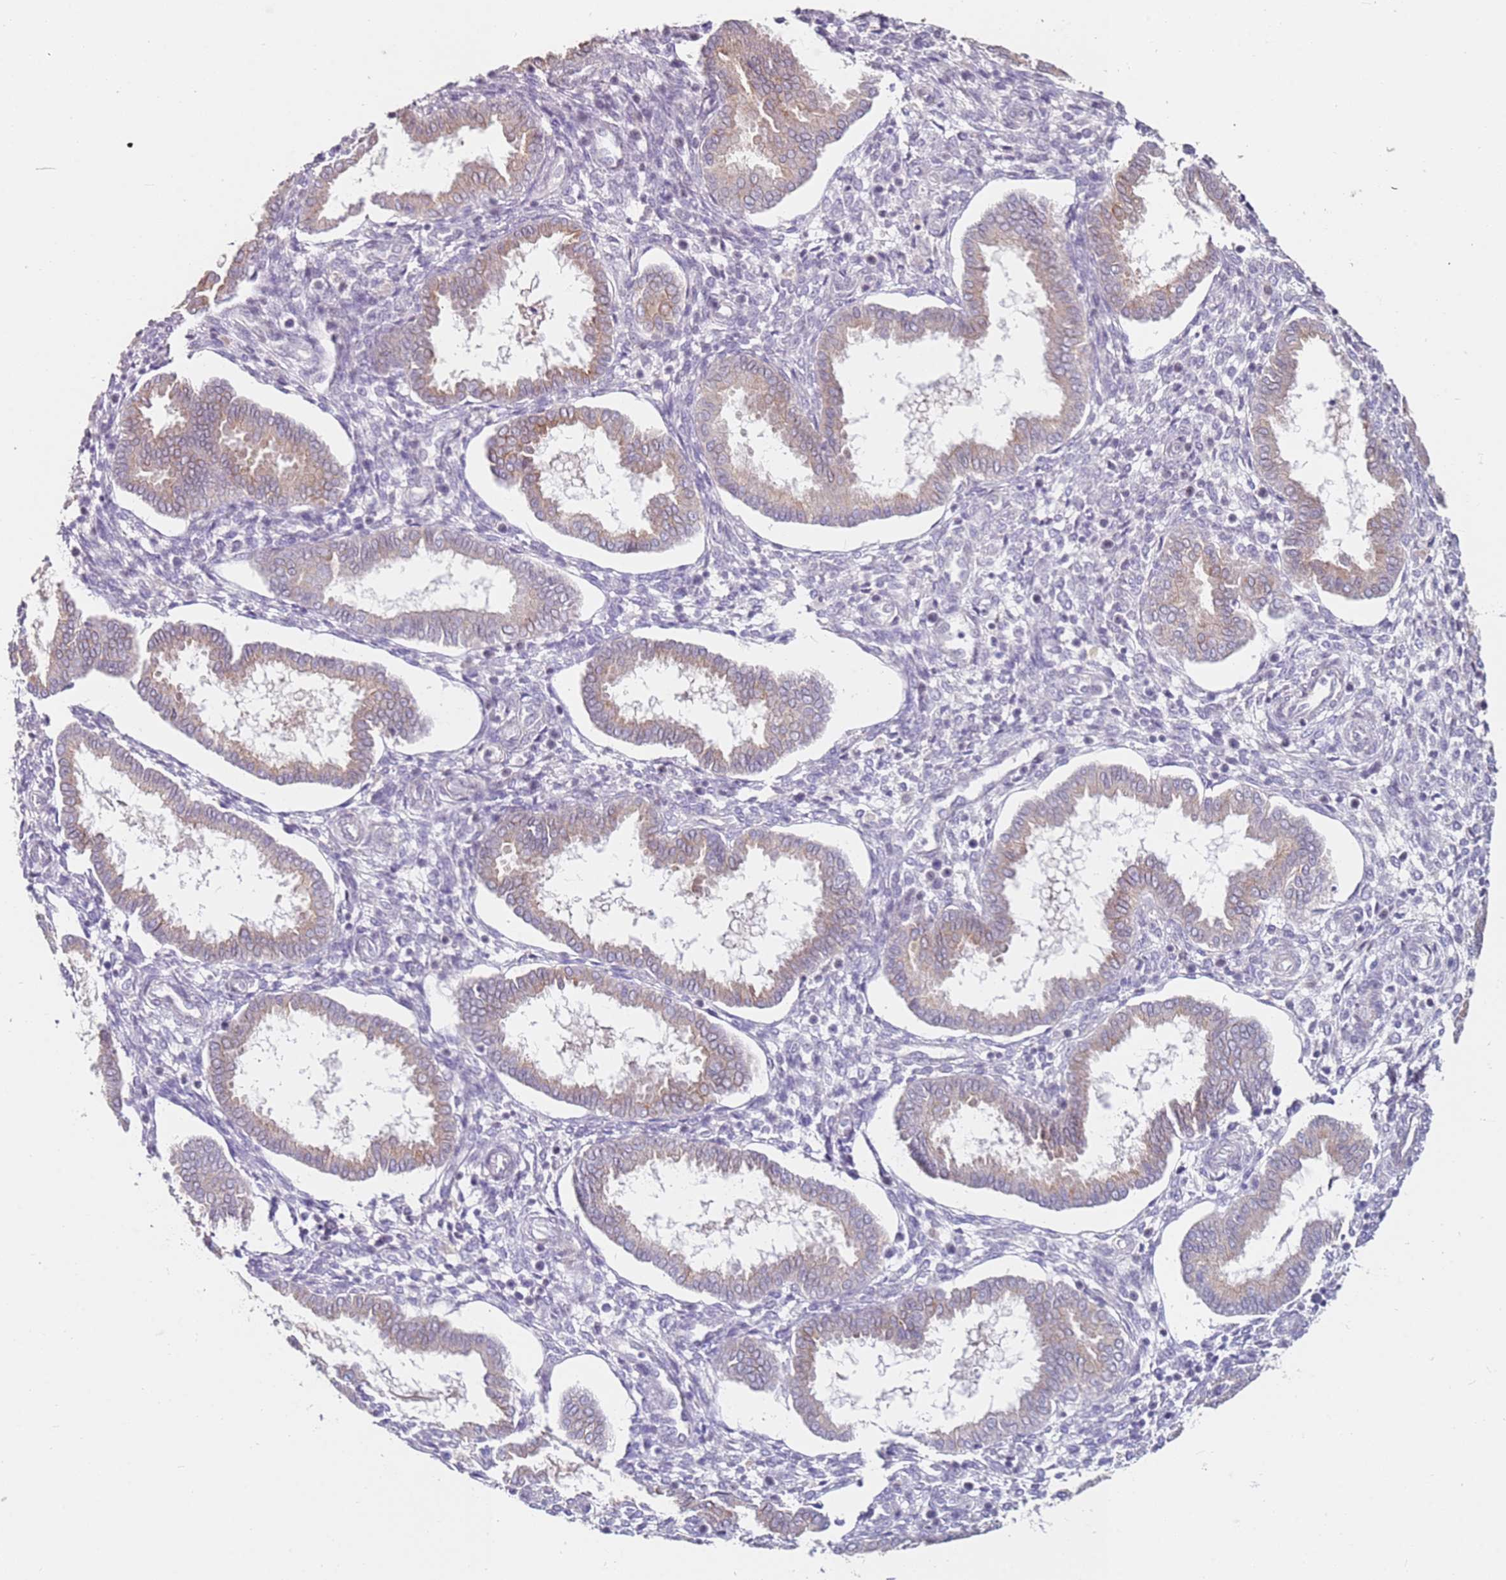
{"staining": {"intensity": "negative", "quantity": "none", "location": "none"}, "tissue": "endometrium", "cell_type": "Cells in endometrial stroma", "image_type": "normal", "snomed": [{"axis": "morphology", "description": "Normal tissue, NOS"}, {"axis": "topography", "description": "Endometrium"}], "caption": "This photomicrograph is of normal endometrium stained with immunohistochemistry to label a protein in brown with the nuclei are counter-stained blue. There is no positivity in cells in endometrial stroma. (DAB immunohistochemistry (IHC) visualized using brightfield microscopy, high magnification).", "gene": "RARS2", "patient": {"sex": "female", "age": 24}}